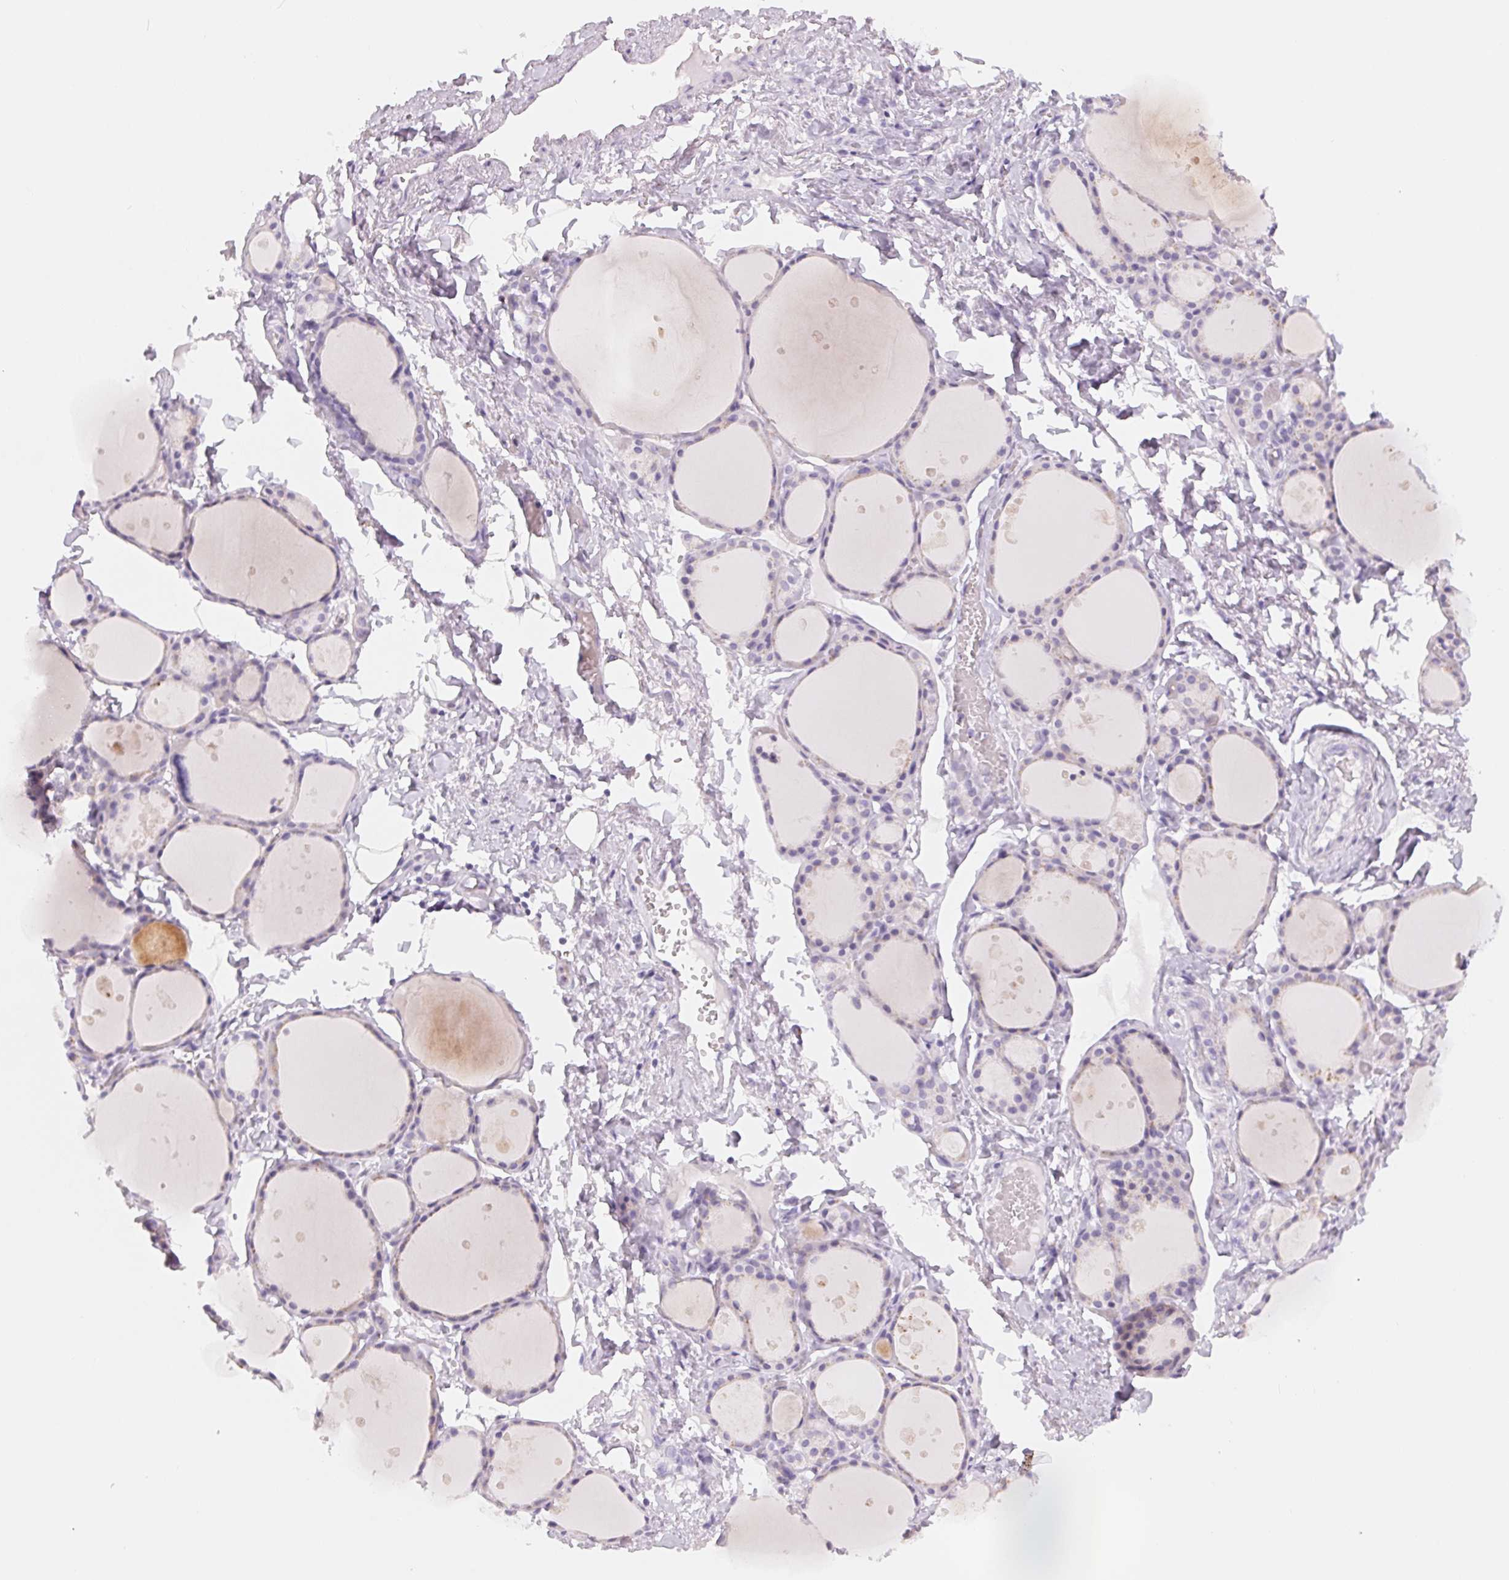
{"staining": {"intensity": "negative", "quantity": "none", "location": "none"}, "tissue": "thyroid gland", "cell_type": "Glandular cells", "image_type": "normal", "snomed": [{"axis": "morphology", "description": "Normal tissue, NOS"}, {"axis": "topography", "description": "Thyroid gland"}], "caption": "Glandular cells are negative for protein expression in unremarkable human thyroid gland. (Brightfield microscopy of DAB (3,3'-diaminobenzidine) immunohistochemistry at high magnification).", "gene": "GALNT7", "patient": {"sex": "male", "age": 68}}